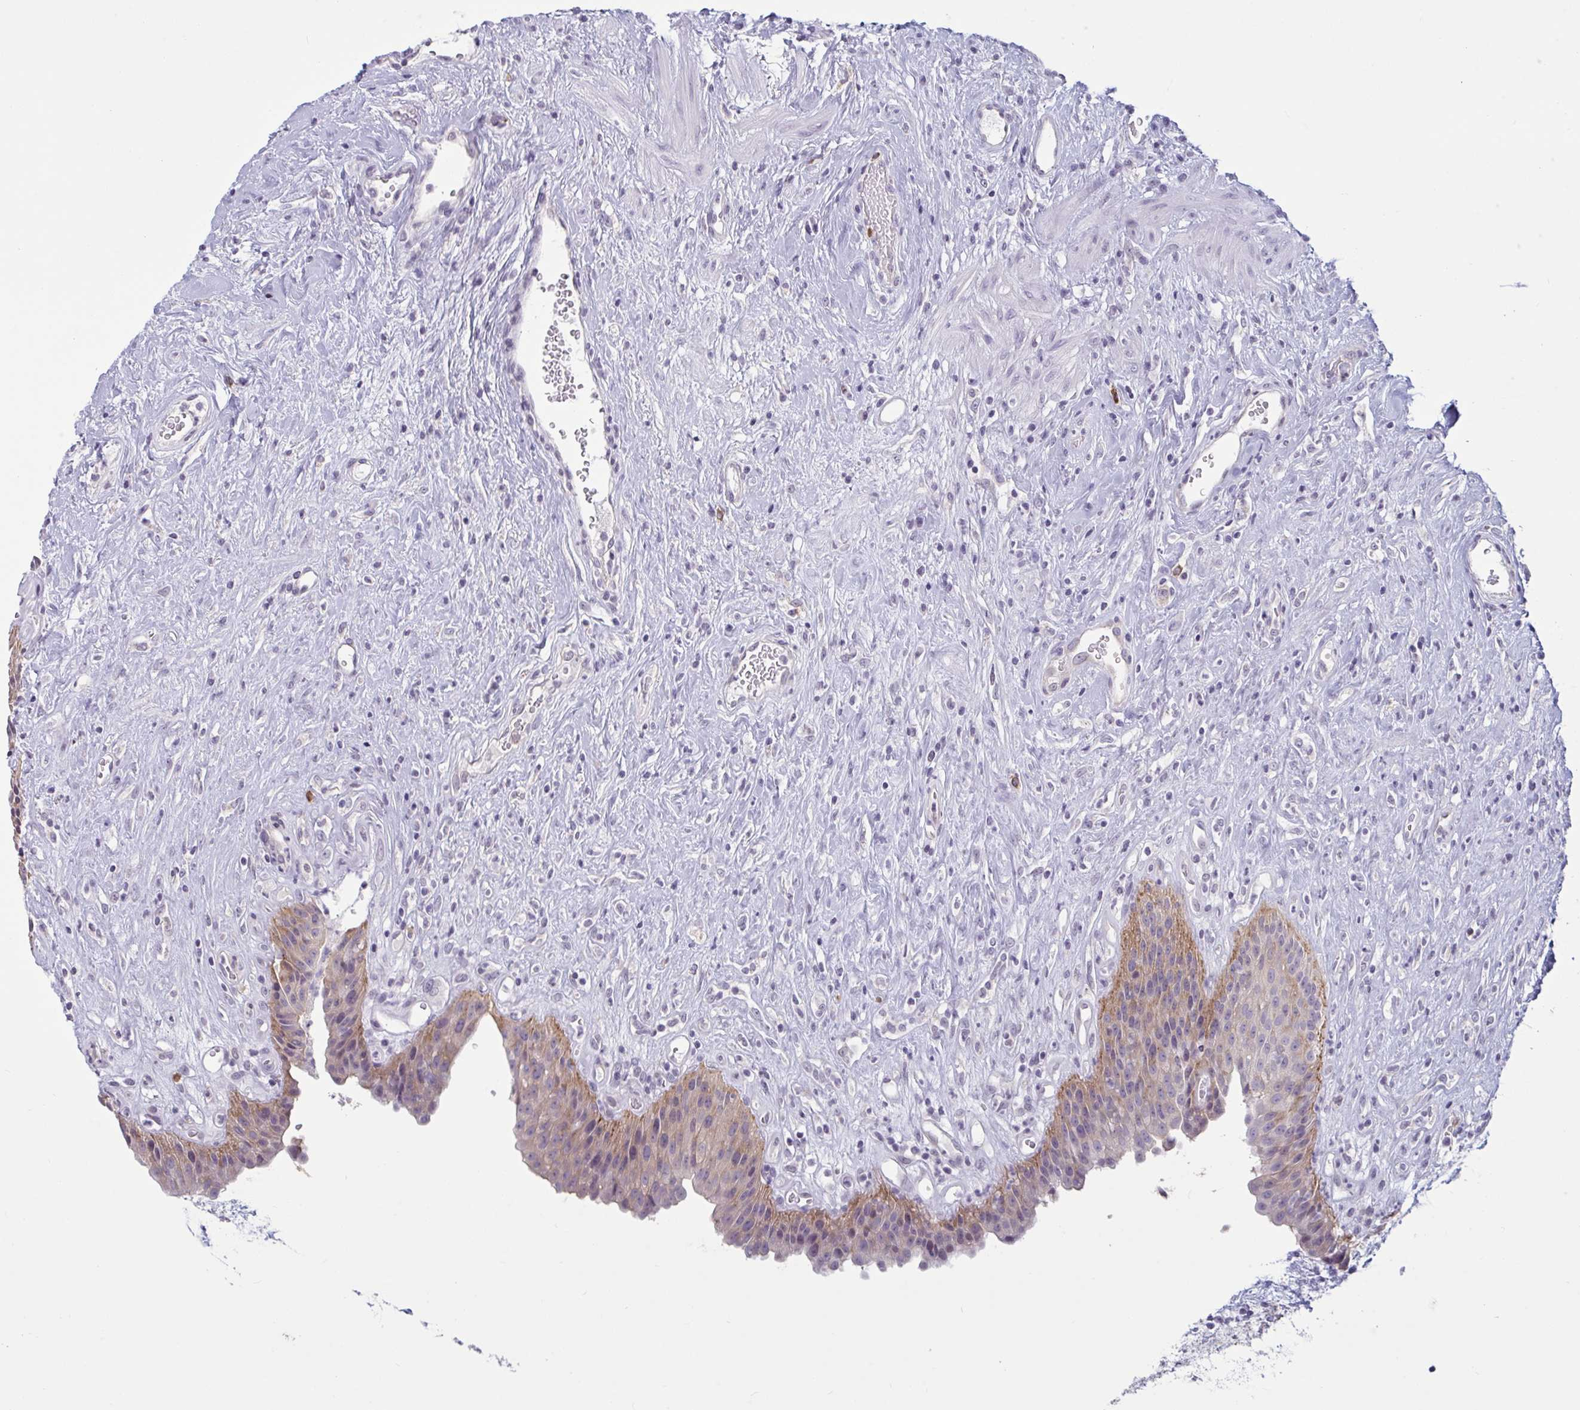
{"staining": {"intensity": "moderate", "quantity": "25%-75%", "location": "cytoplasmic/membranous"}, "tissue": "urinary bladder", "cell_type": "Urothelial cells", "image_type": "normal", "snomed": [{"axis": "morphology", "description": "Normal tissue, NOS"}, {"axis": "topography", "description": "Urinary bladder"}], "caption": "DAB immunohistochemical staining of normal urinary bladder demonstrates moderate cytoplasmic/membranous protein staining in about 25%-75% of urothelial cells.", "gene": "TBC1D4", "patient": {"sex": "female", "age": 56}}